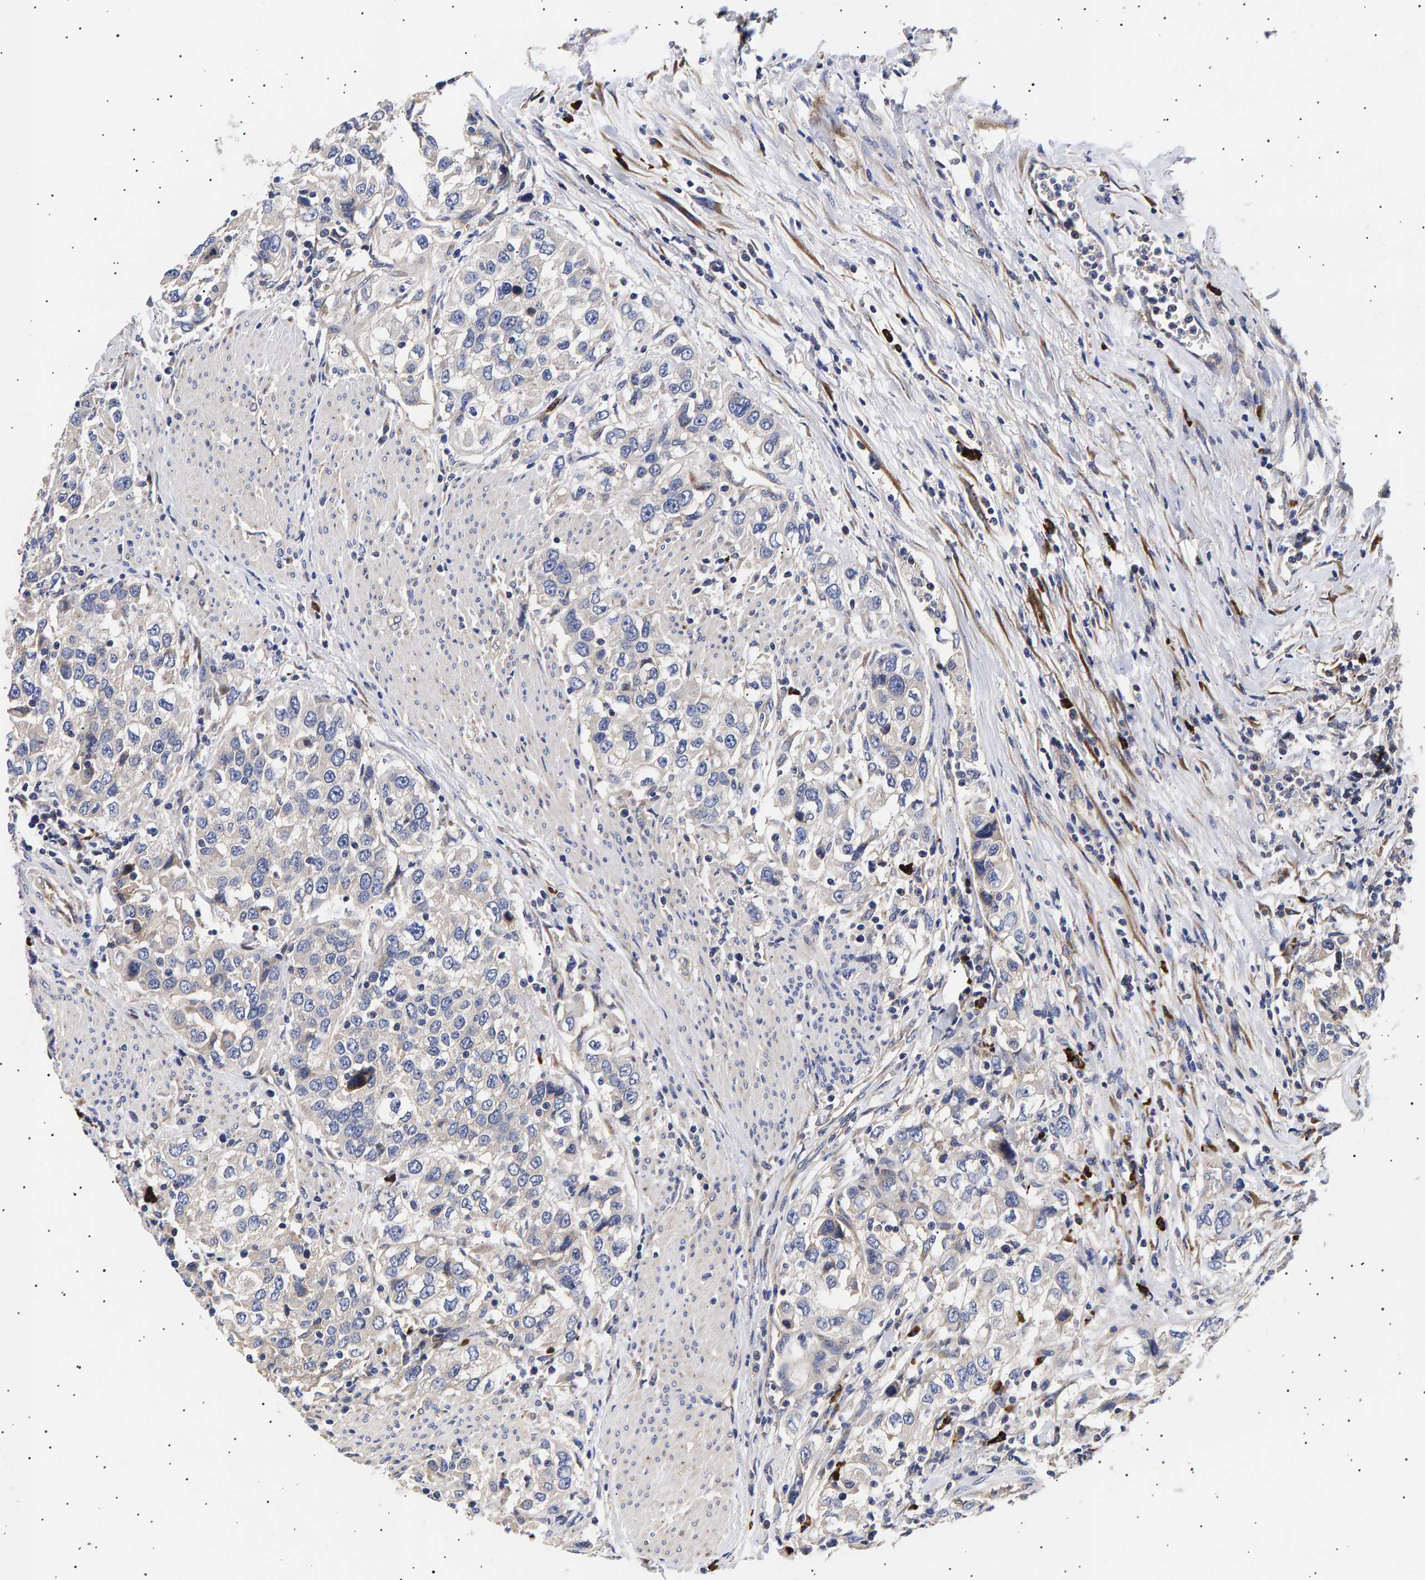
{"staining": {"intensity": "negative", "quantity": "none", "location": "none"}, "tissue": "urothelial cancer", "cell_type": "Tumor cells", "image_type": "cancer", "snomed": [{"axis": "morphology", "description": "Urothelial carcinoma, High grade"}, {"axis": "topography", "description": "Urinary bladder"}], "caption": "A micrograph of urothelial cancer stained for a protein demonstrates no brown staining in tumor cells.", "gene": "ANKRD40", "patient": {"sex": "female", "age": 80}}